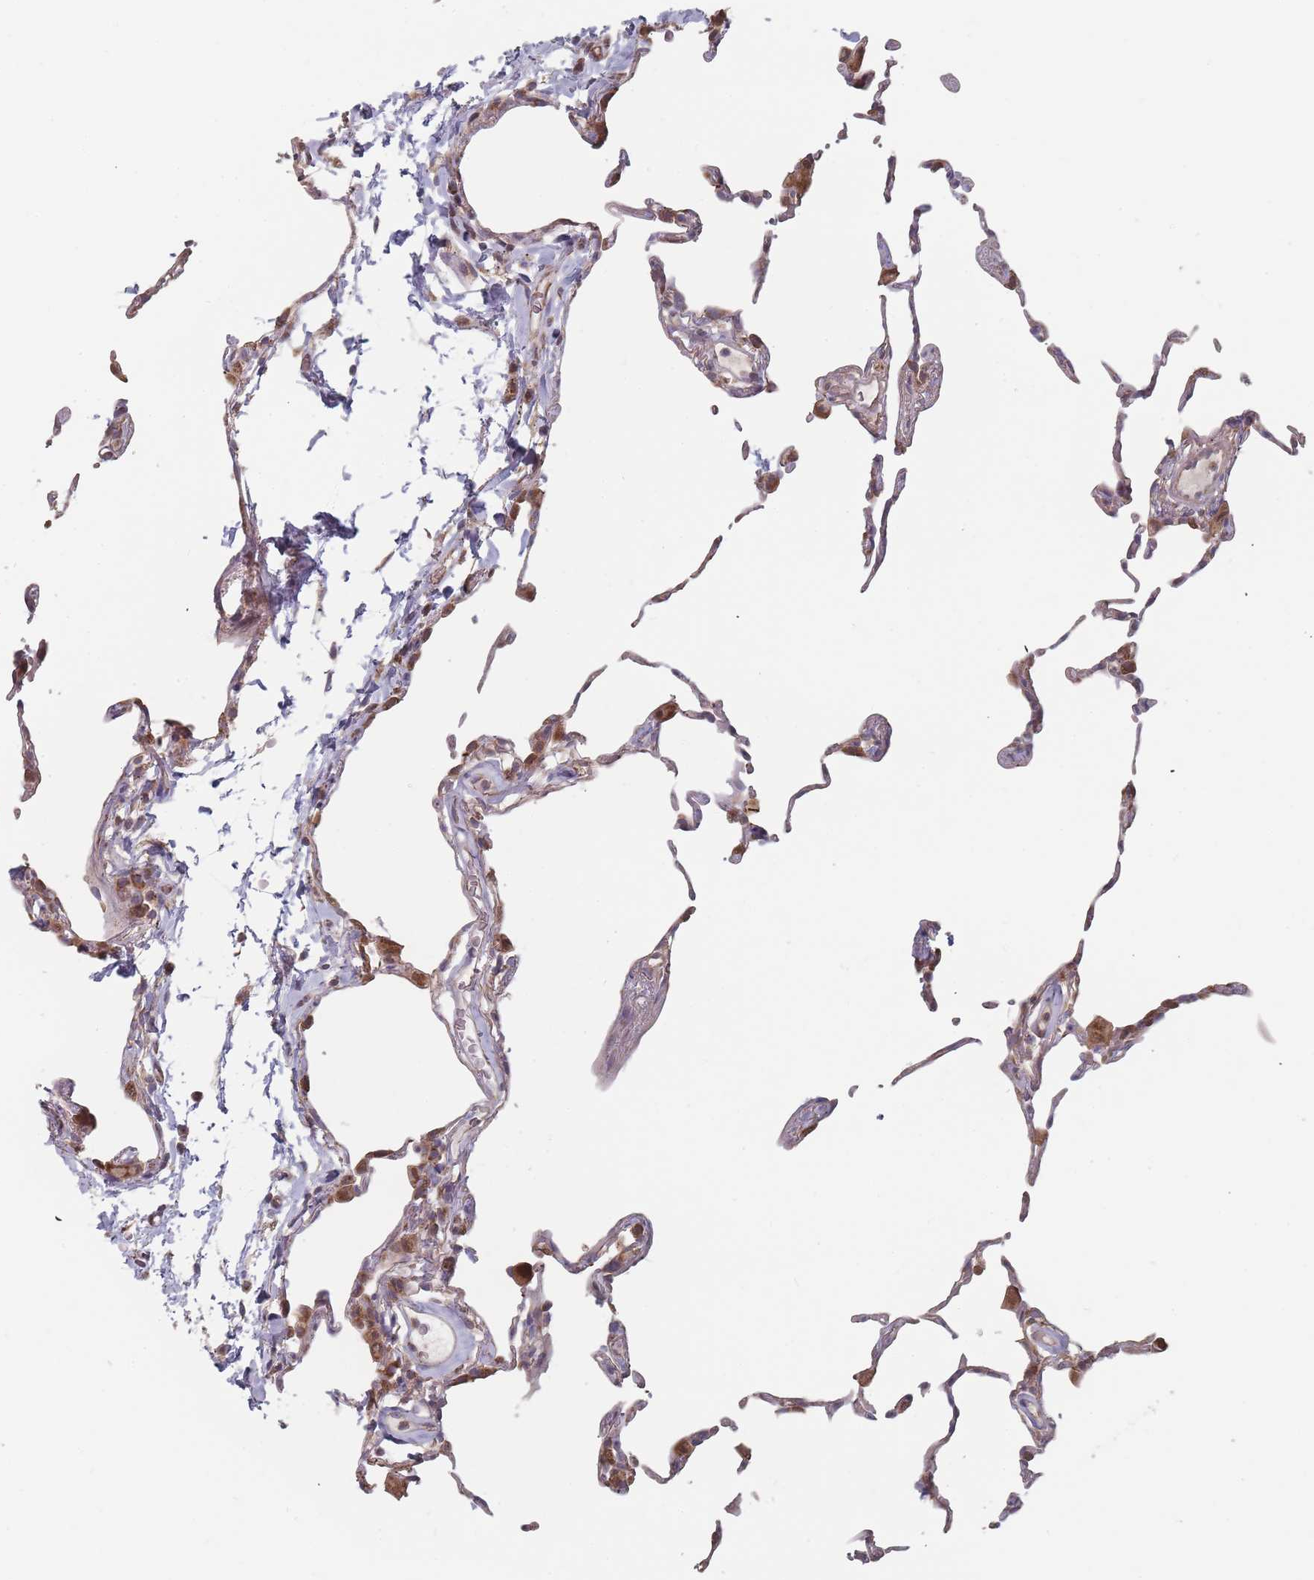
{"staining": {"intensity": "weak", "quantity": "<25%", "location": "cytoplasmic/membranous"}, "tissue": "lung", "cell_type": "Alveolar cells", "image_type": "normal", "snomed": [{"axis": "morphology", "description": "Normal tissue, NOS"}, {"axis": "topography", "description": "Lung"}], "caption": "Image shows no significant protein positivity in alveolar cells of benign lung.", "gene": "PSMB3", "patient": {"sex": "female", "age": 57}}